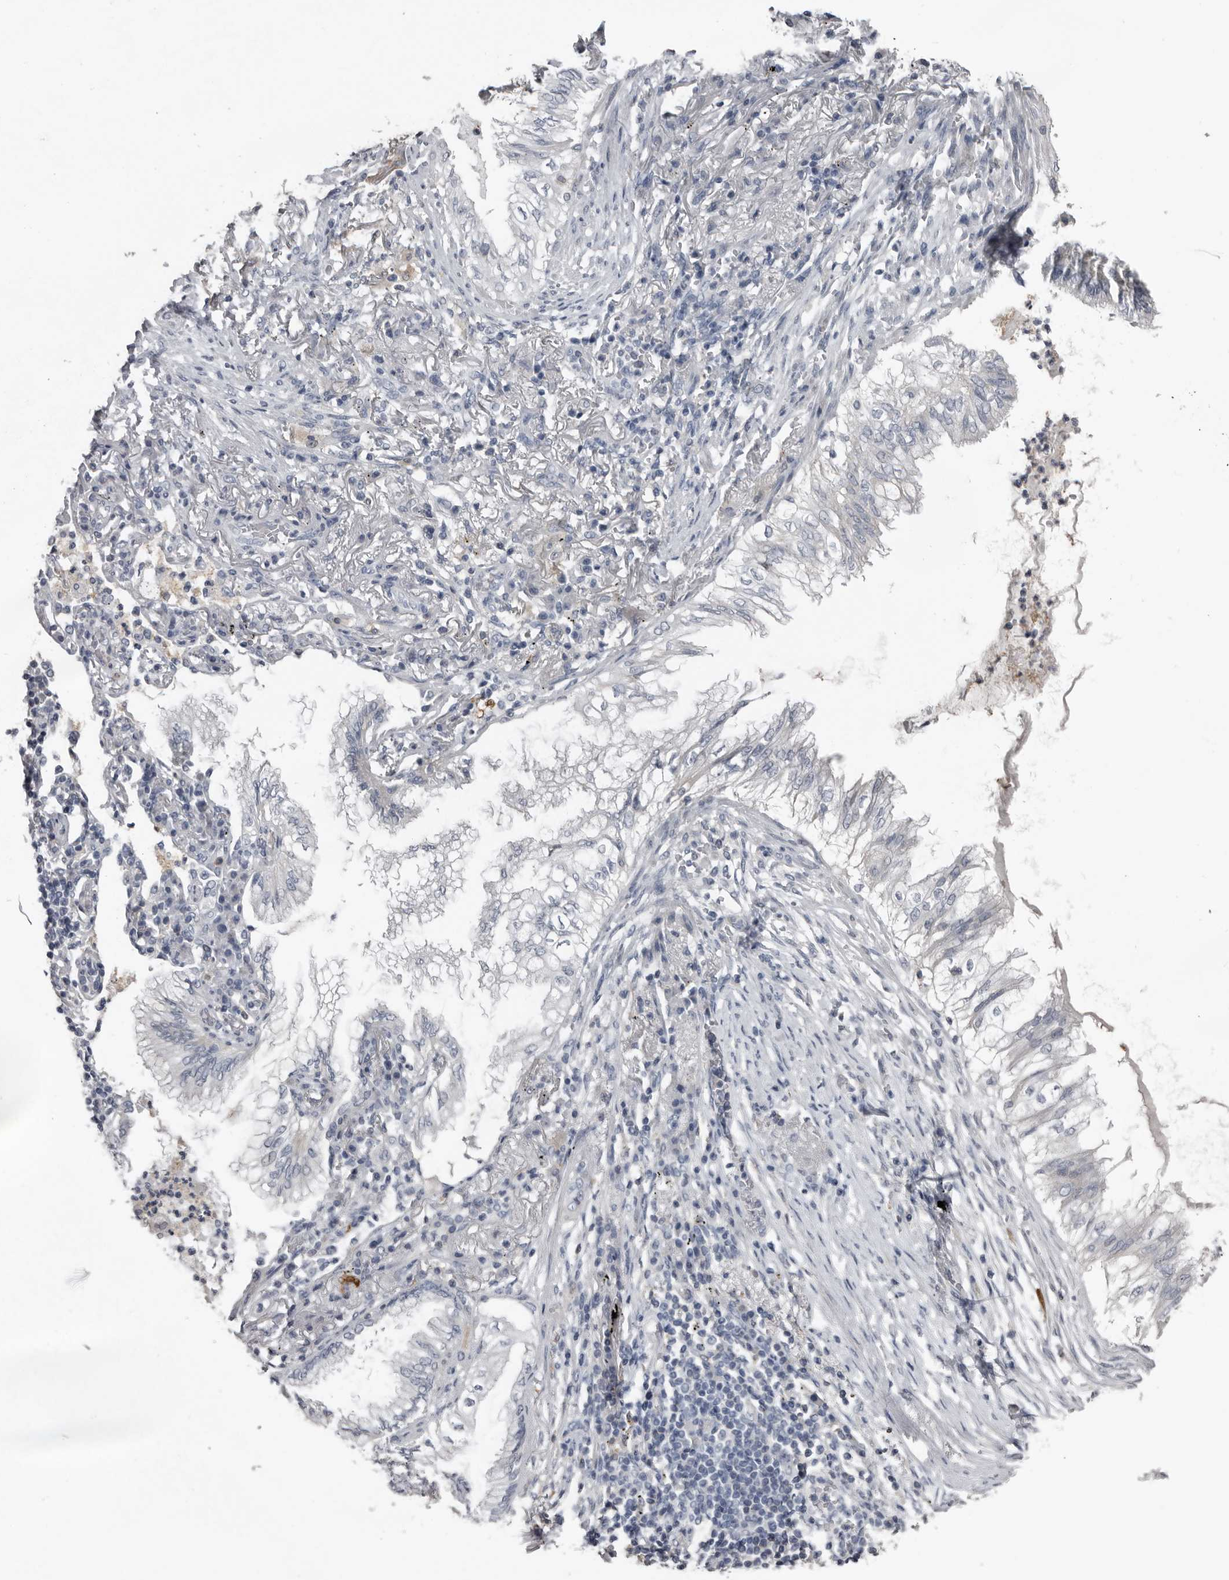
{"staining": {"intensity": "negative", "quantity": "none", "location": "none"}, "tissue": "lung cancer", "cell_type": "Tumor cells", "image_type": "cancer", "snomed": [{"axis": "morphology", "description": "Adenocarcinoma, NOS"}, {"axis": "topography", "description": "Lung"}], "caption": "IHC photomicrograph of neoplastic tissue: human lung cancer stained with DAB (3,3'-diaminobenzidine) shows no significant protein staining in tumor cells. (Brightfield microscopy of DAB (3,3'-diaminobenzidine) immunohistochemistry (IHC) at high magnification).", "gene": "FABP7", "patient": {"sex": "female", "age": 70}}